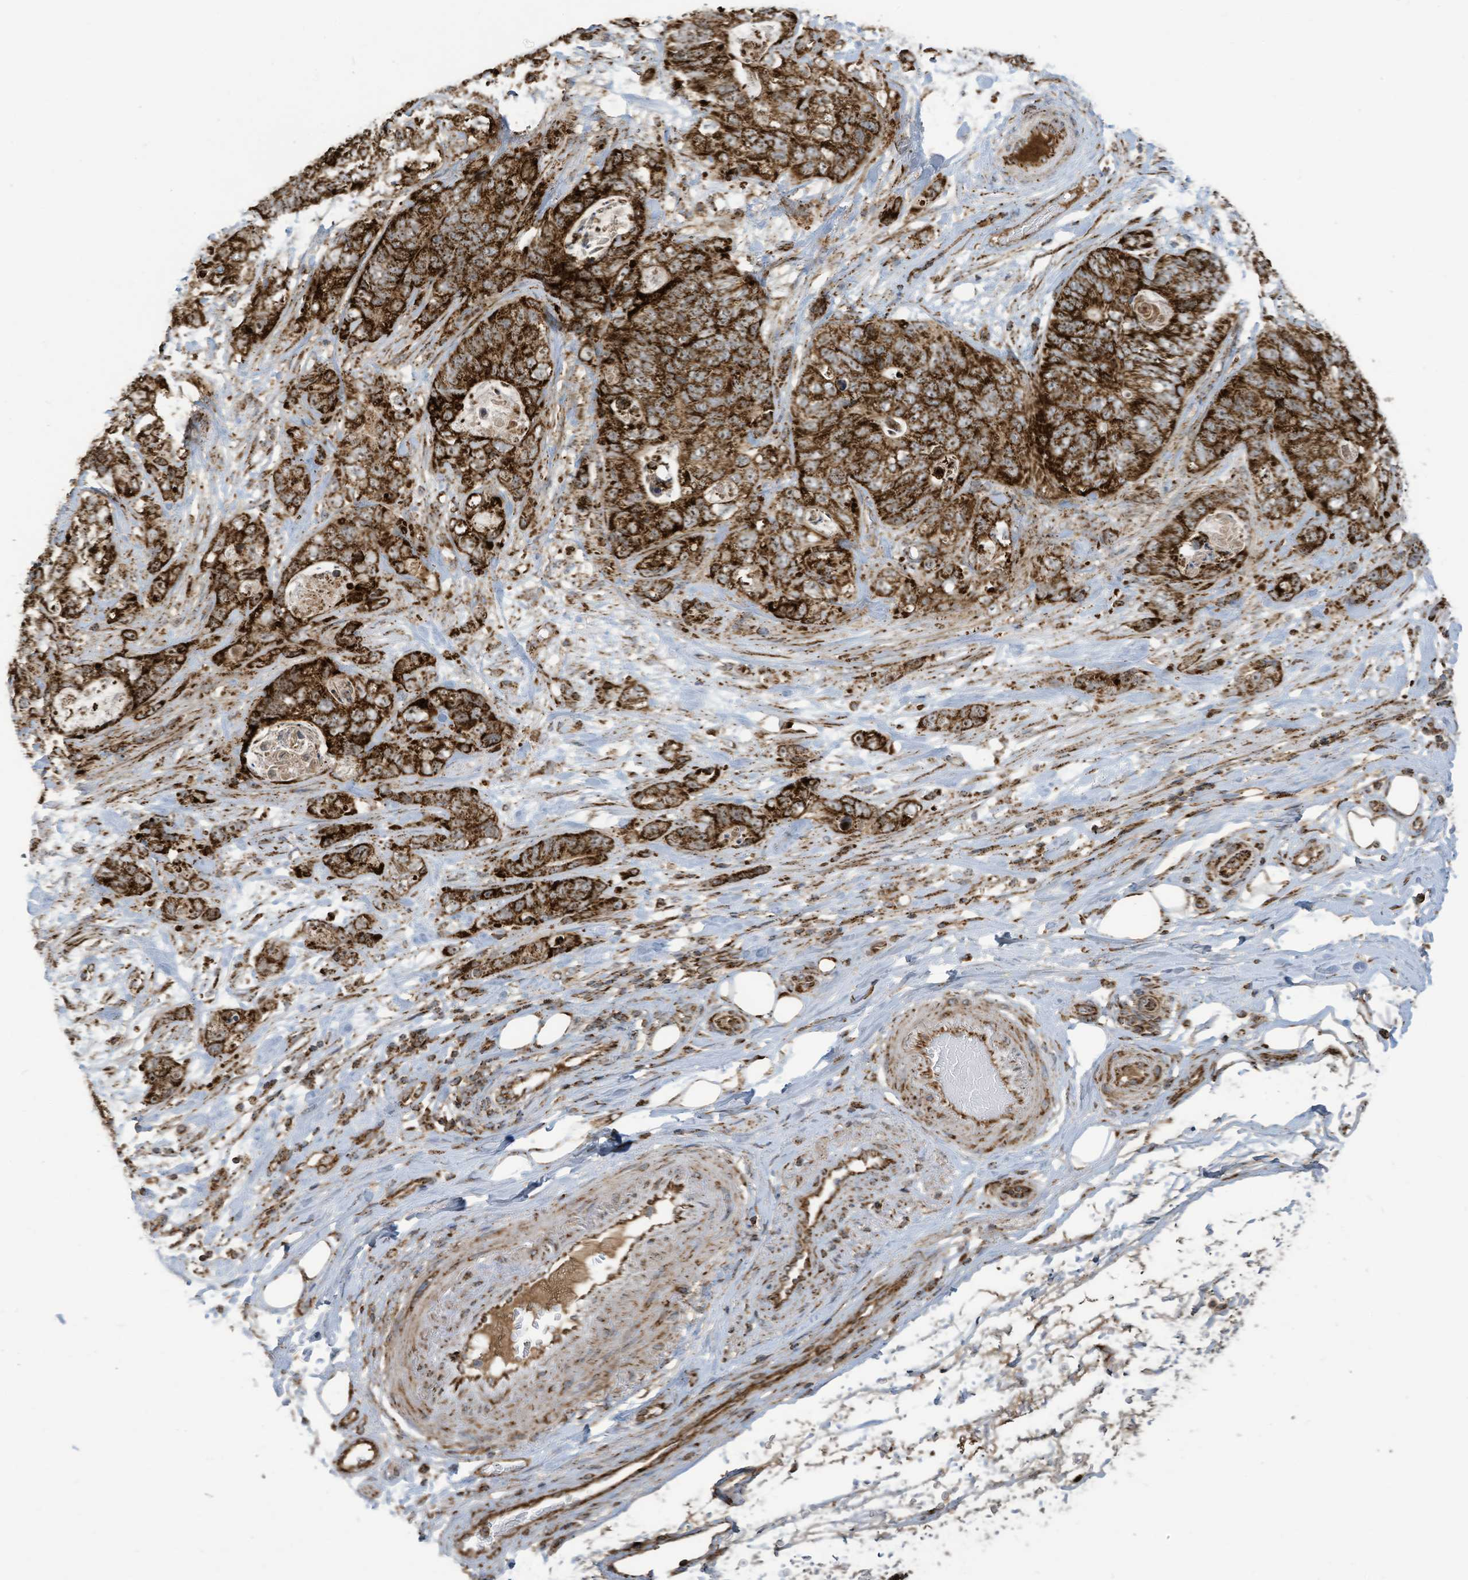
{"staining": {"intensity": "strong", "quantity": ">75%", "location": "cytoplasmic/membranous"}, "tissue": "stomach cancer", "cell_type": "Tumor cells", "image_type": "cancer", "snomed": [{"axis": "morphology", "description": "Normal tissue, NOS"}, {"axis": "morphology", "description": "Adenocarcinoma, NOS"}, {"axis": "topography", "description": "Stomach"}], "caption": "The micrograph shows immunohistochemical staining of stomach cancer (adenocarcinoma). There is strong cytoplasmic/membranous positivity is present in about >75% of tumor cells.", "gene": "COX10", "patient": {"sex": "female", "age": 89}}